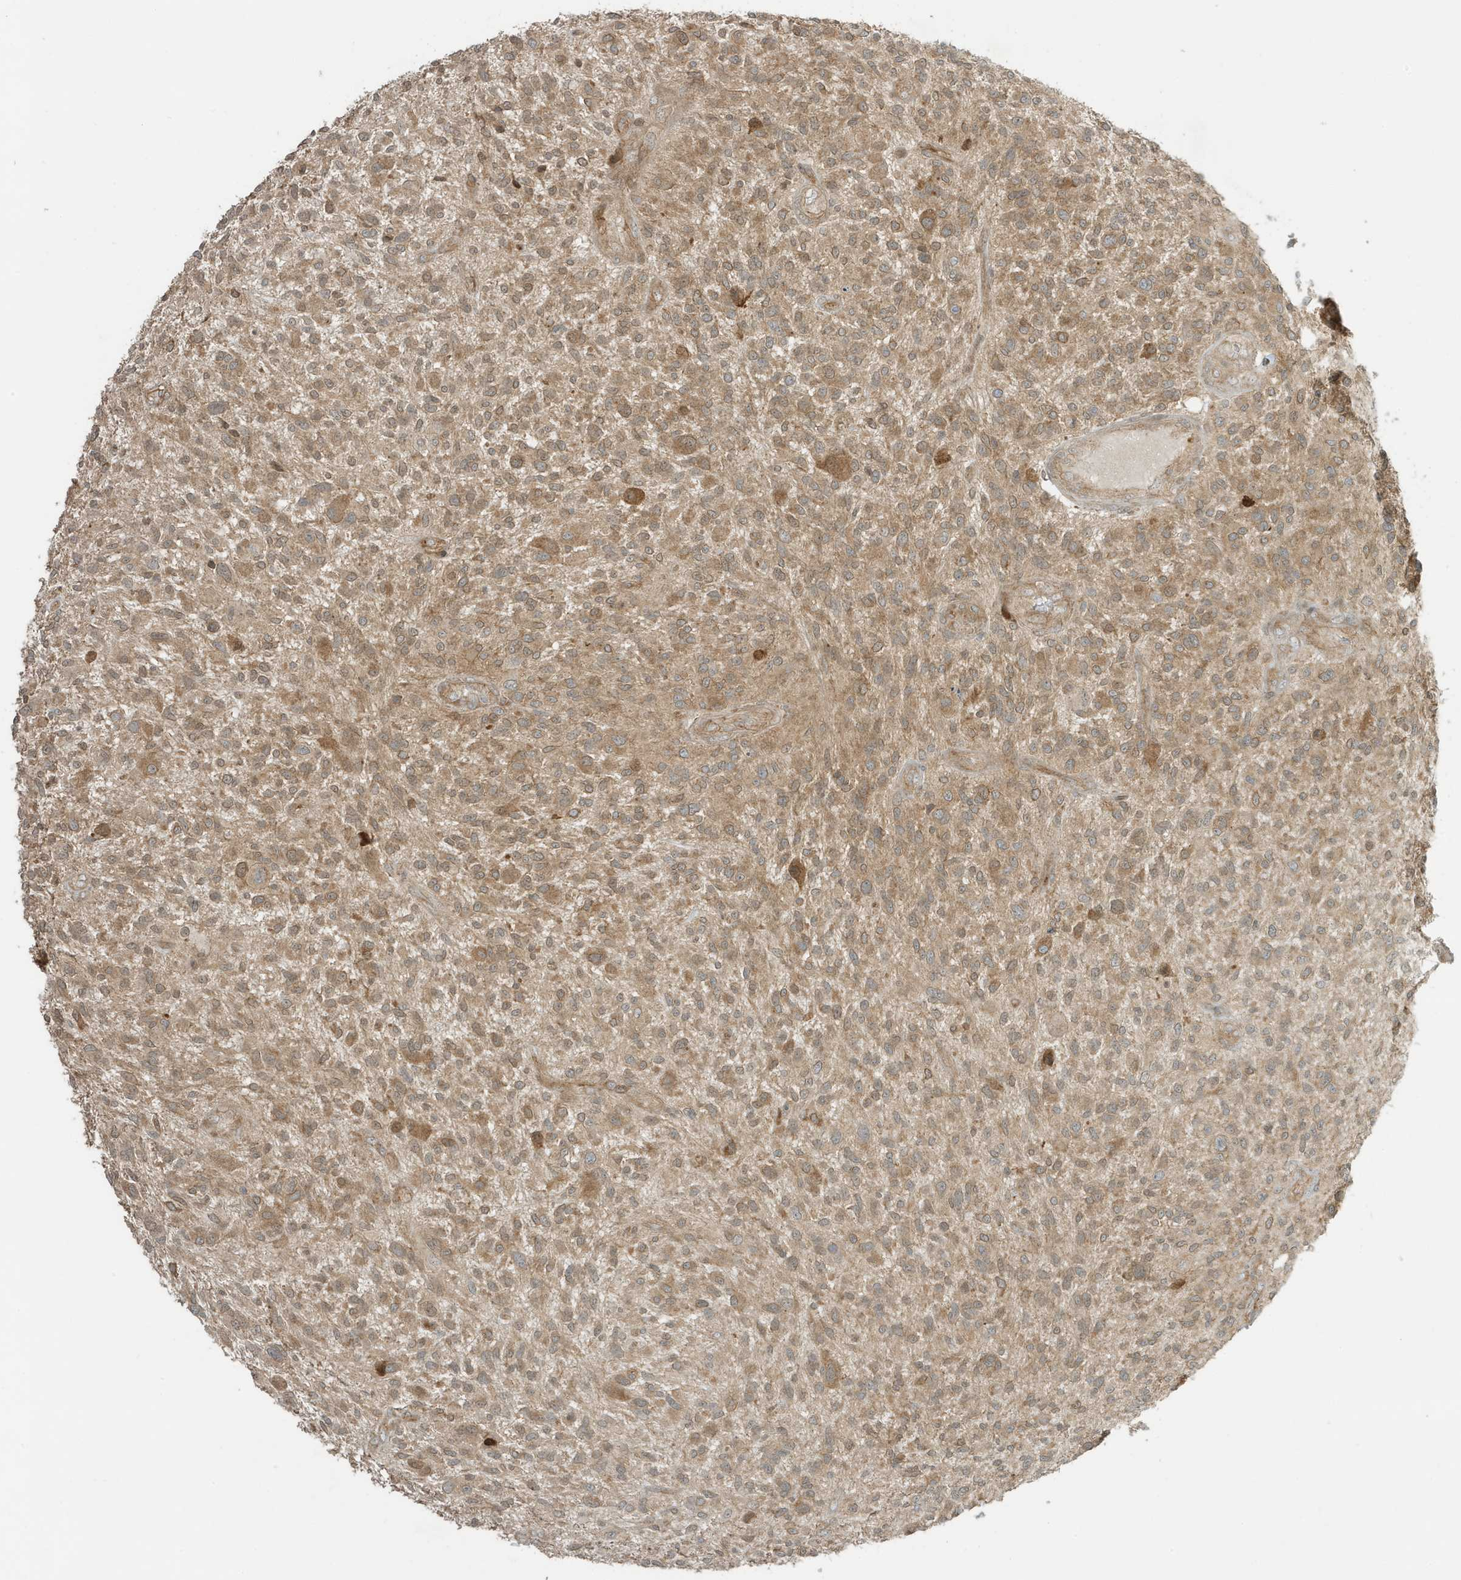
{"staining": {"intensity": "moderate", "quantity": ">75%", "location": "cytoplasmic/membranous"}, "tissue": "glioma", "cell_type": "Tumor cells", "image_type": "cancer", "snomed": [{"axis": "morphology", "description": "Glioma, malignant, High grade"}, {"axis": "topography", "description": "Brain"}], "caption": "A histopathology image showing moderate cytoplasmic/membranous expression in approximately >75% of tumor cells in glioma, as visualized by brown immunohistochemical staining.", "gene": "SCARF2", "patient": {"sex": "male", "age": 47}}